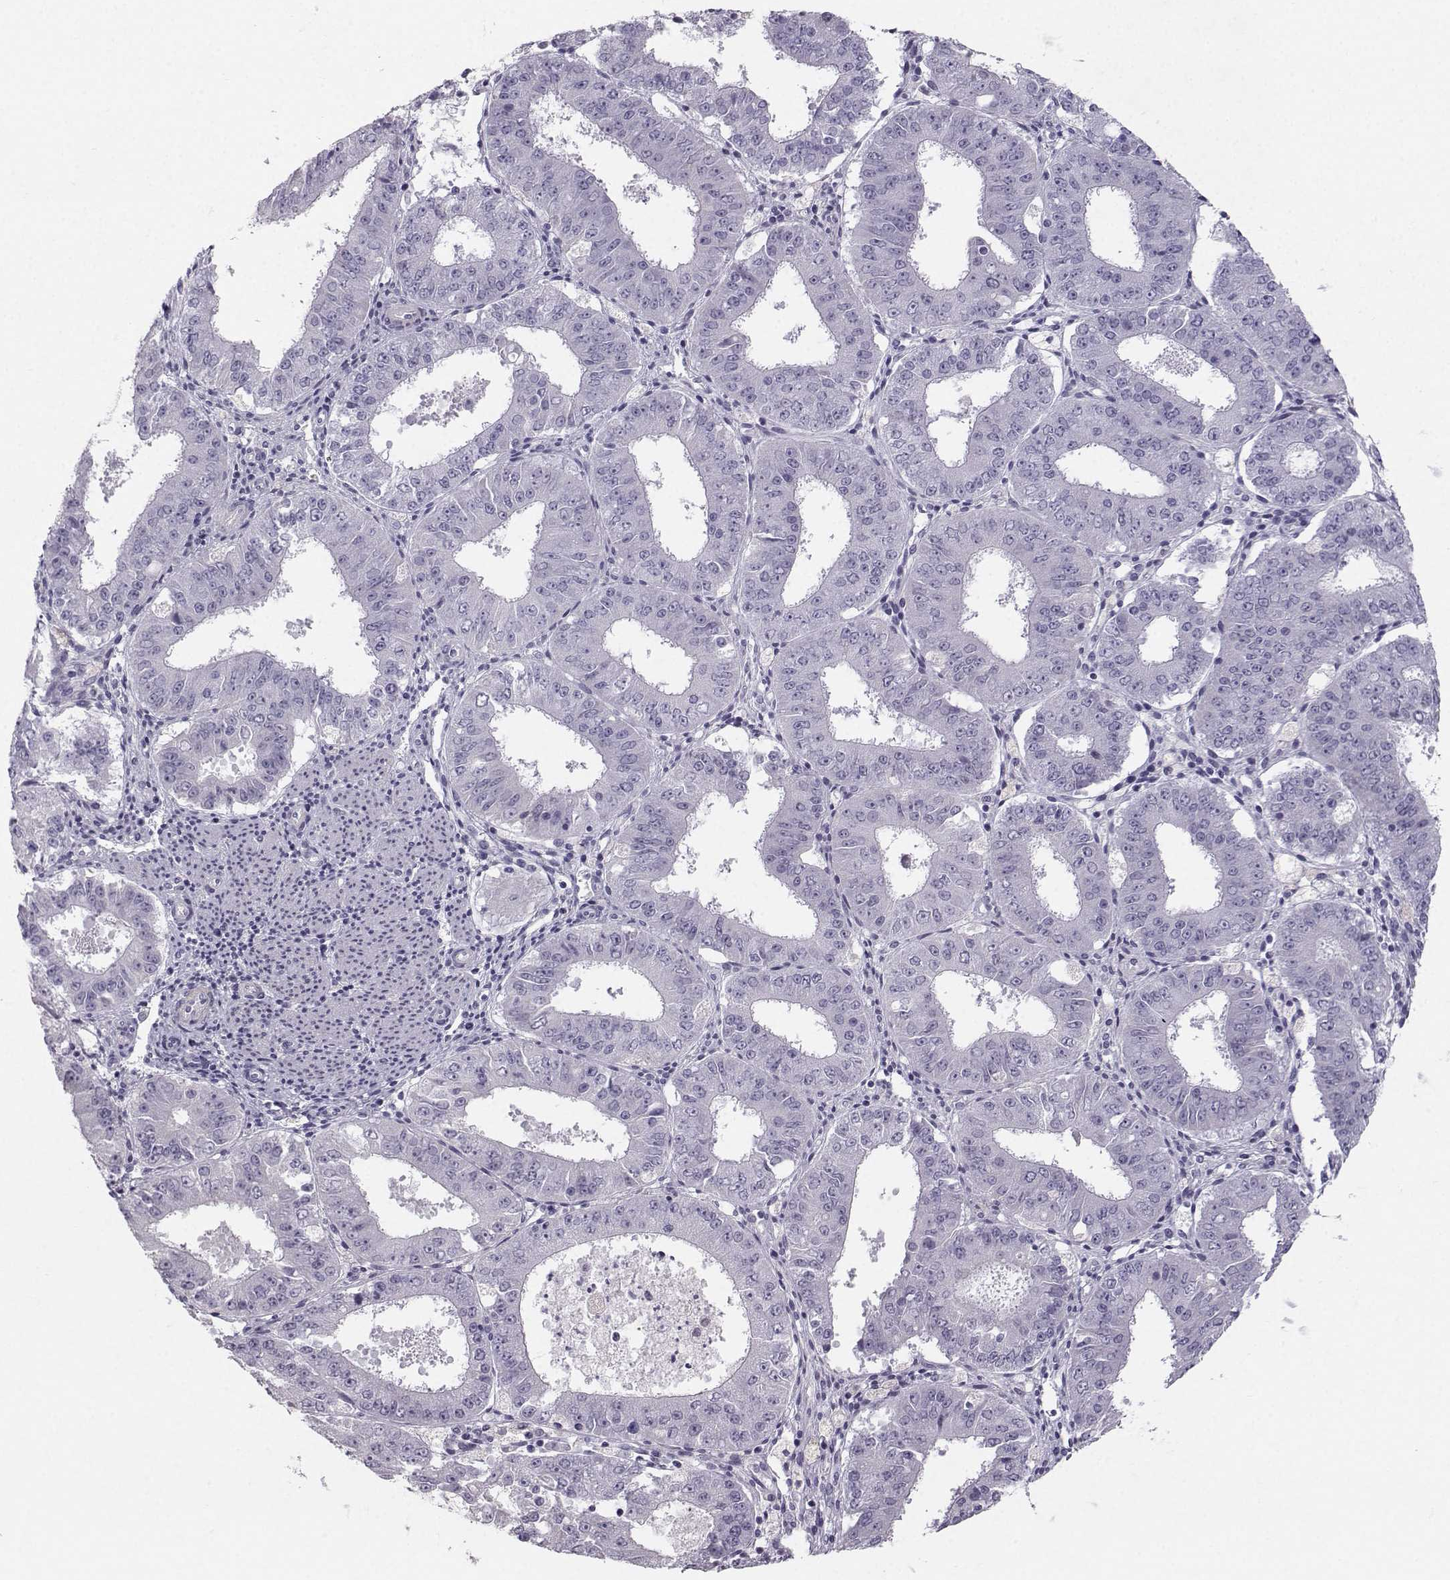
{"staining": {"intensity": "negative", "quantity": "none", "location": "none"}, "tissue": "ovarian cancer", "cell_type": "Tumor cells", "image_type": "cancer", "snomed": [{"axis": "morphology", "description": "Carcinoma, endometroid"}, {"axis": "topography", "description": "Ovary"}], "caption": "Immunohistochemistry of ovarian cancer (endometroid carcinoma) reveals no staining in tumor cells.", "gene": "CASR", "patient": {"sex": "female", "age": 42}}